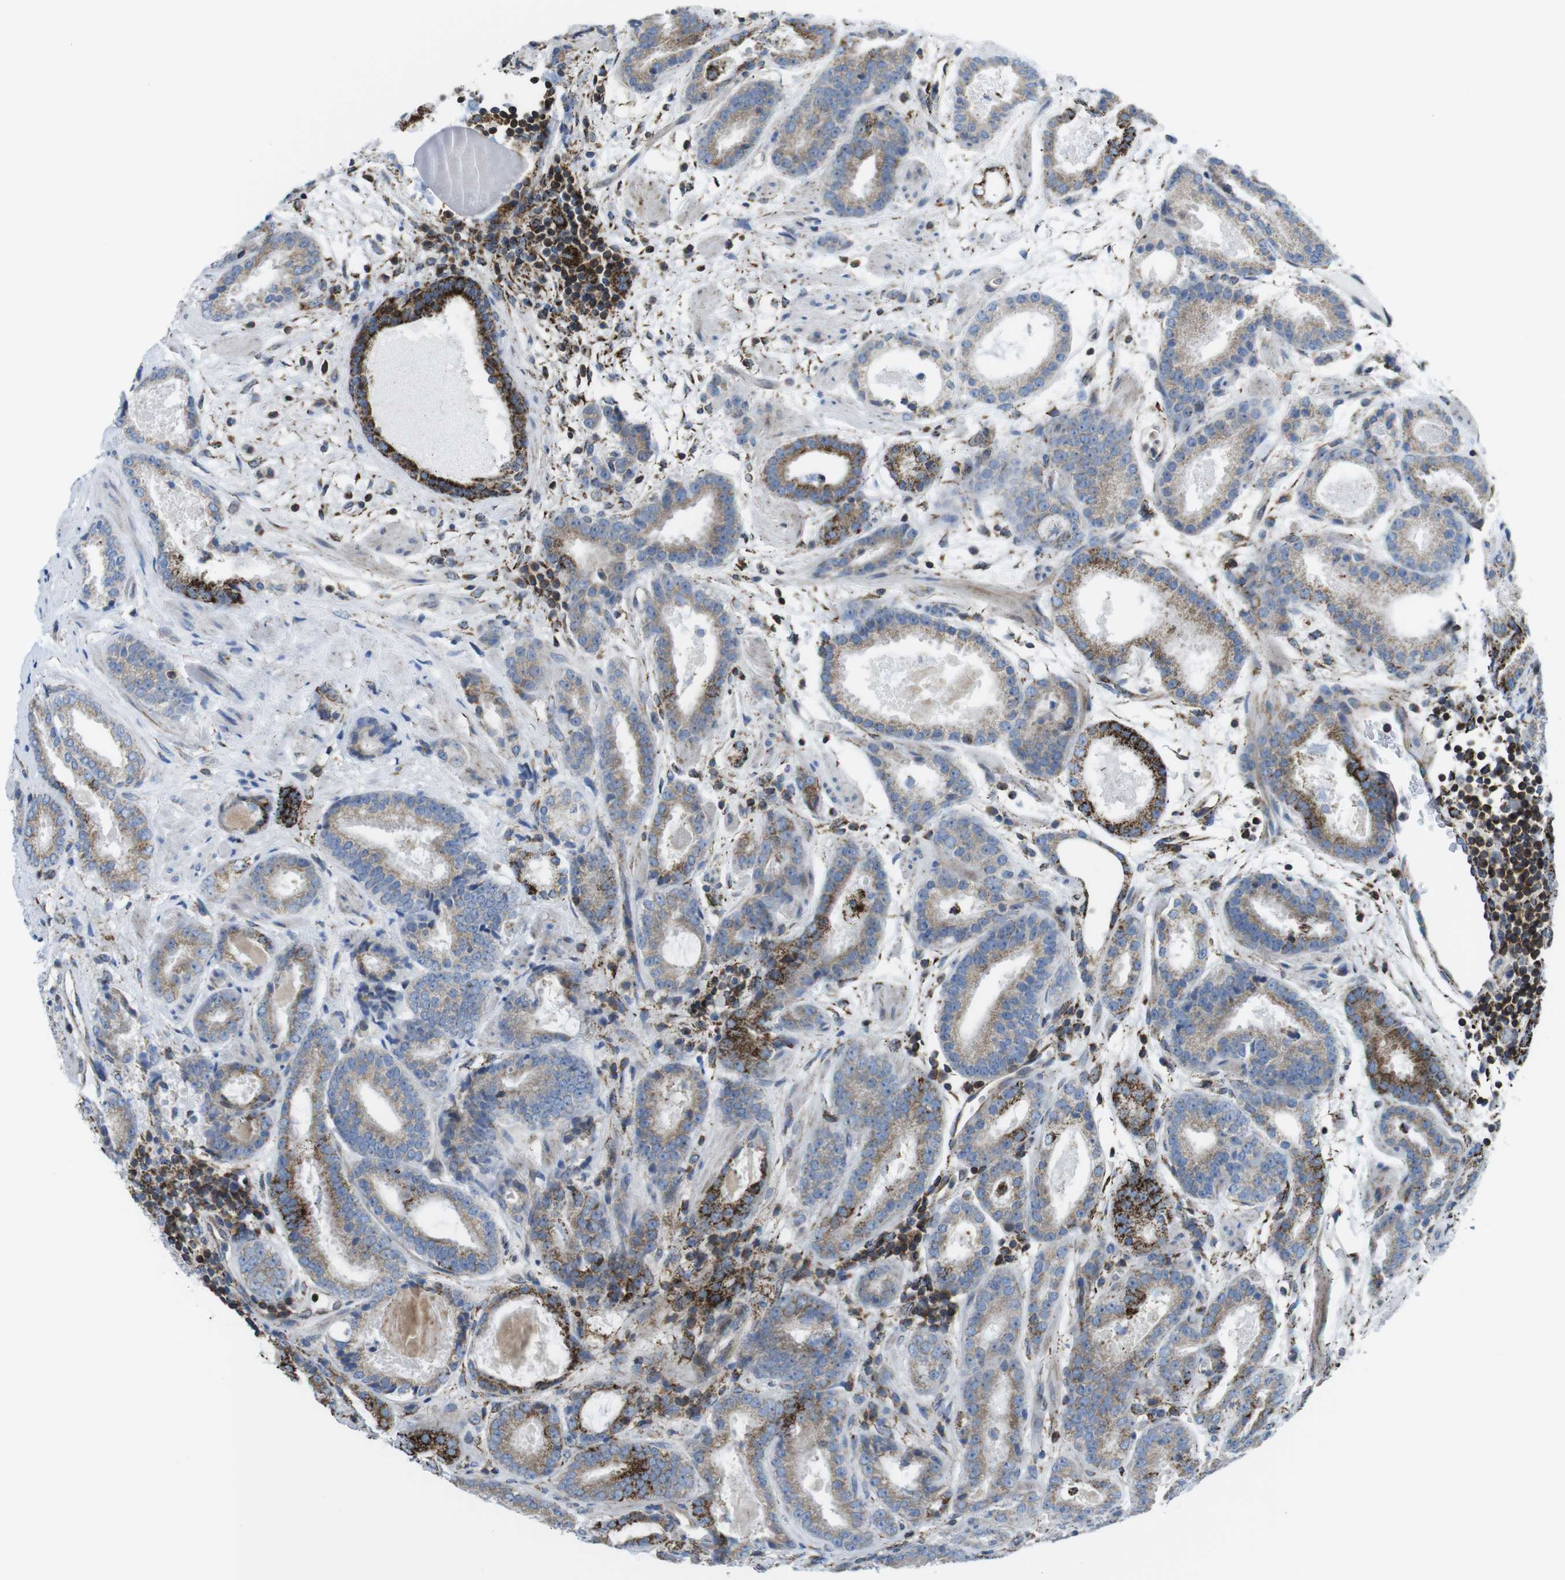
{"staining": {"intensity": "negative", "quantity": "none", "location": "none"}, "tissue": "prostate cancer", "cell_type": "Tumor cells", "image_type": "cancer", "snomed": [{"axis": "morphology", "description": "Adenocarcinoma, Low grade"}, {"axis": "topography", "description": "Prostate"}], "caption": "Prostate cancer (low-grade adenocarcinoma) was stained to show a protein in brown. There is no significant expression in tumor cells.", "gene": "KCNE3", "patient": {"sex": "male", "age": 69}}